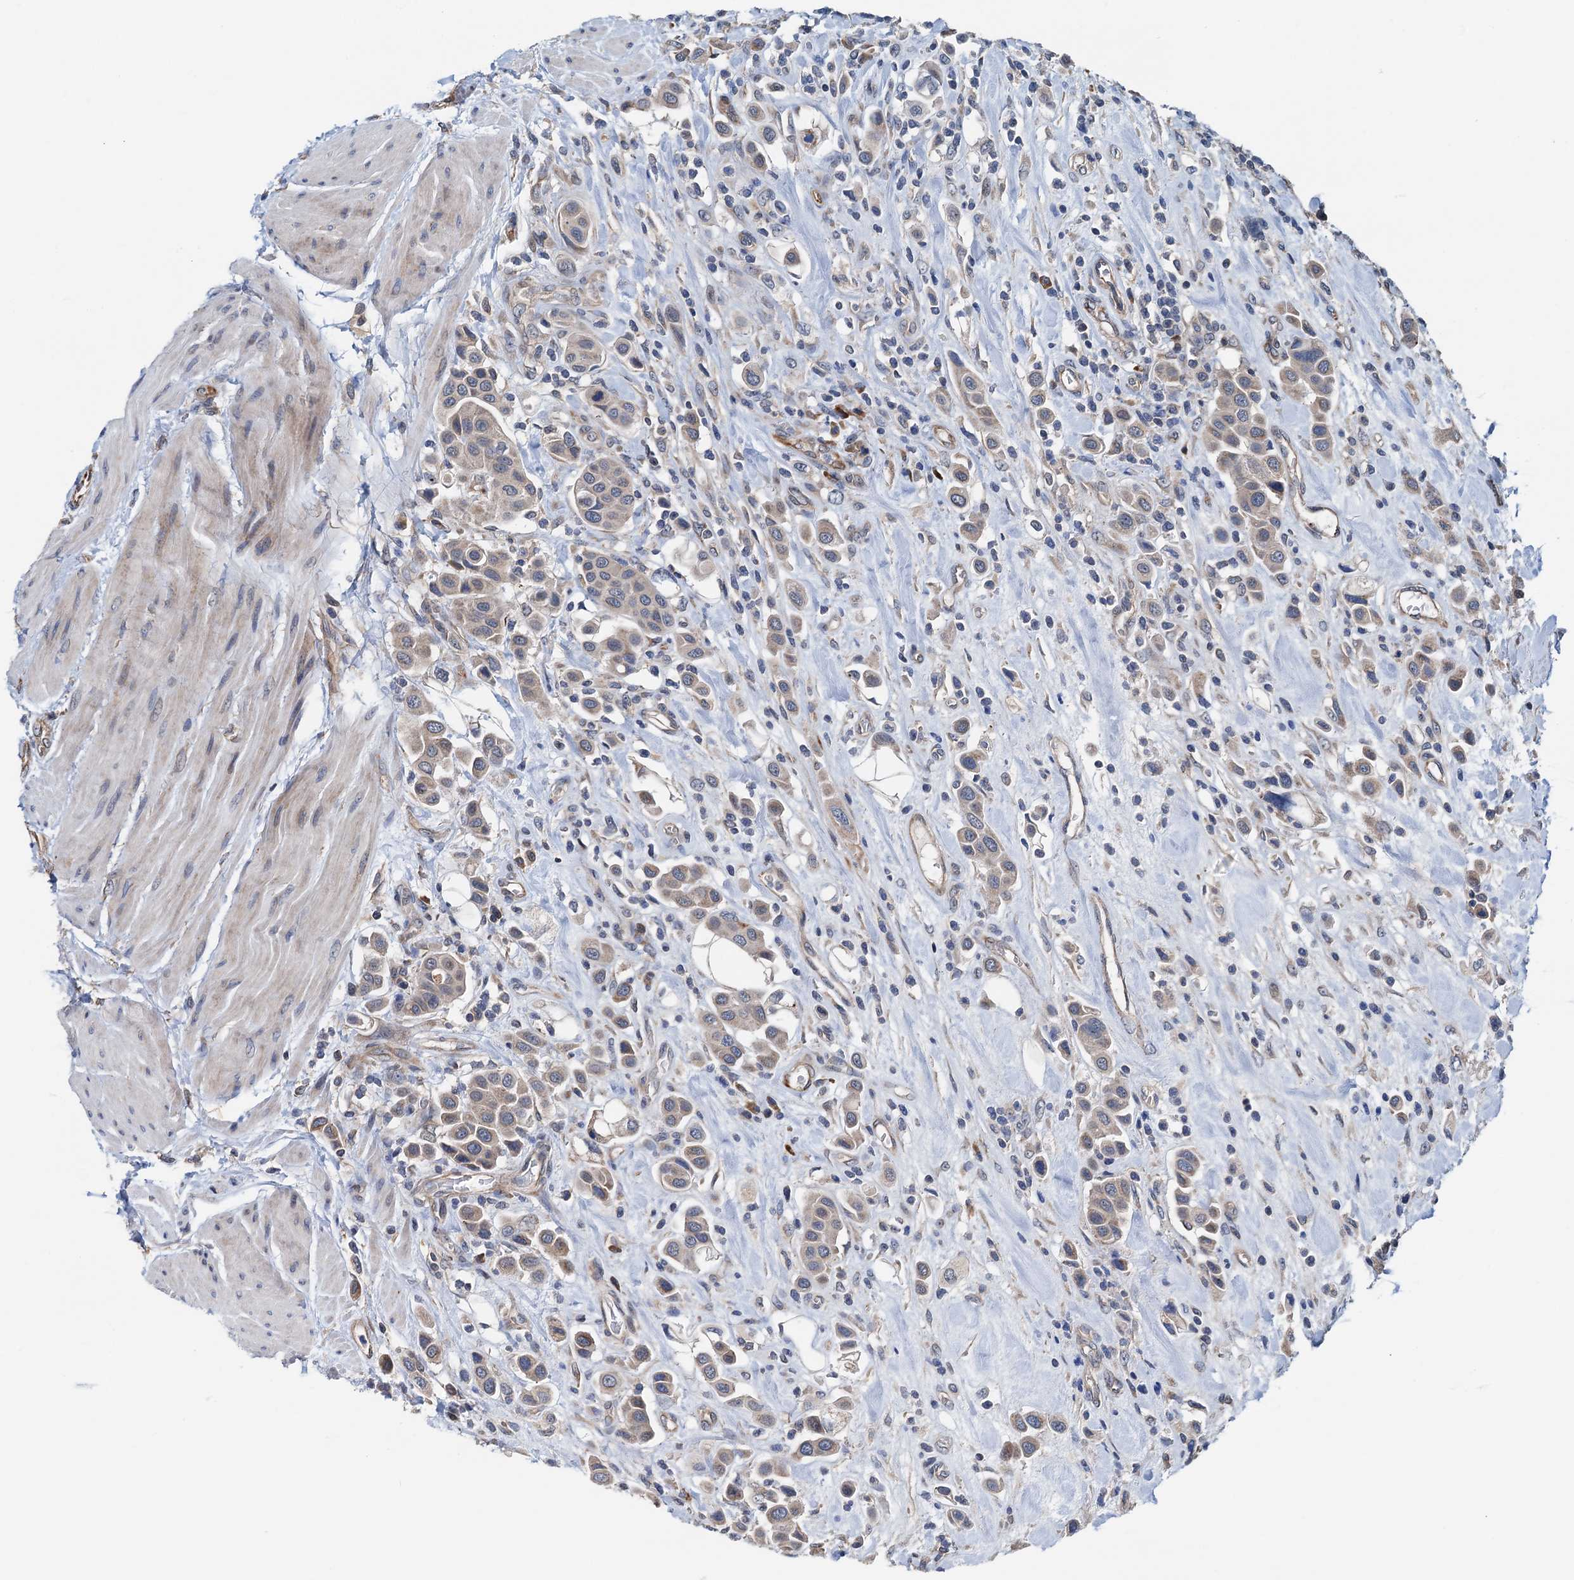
{"staining": {"intensity": "weak", "quantity": ">75%", "location": "cytoplasmic/membranous"}, "tissue": "urothelial cancer", "cell_type": "Tumor cells", "image_type": "cancer", "snomed": [{"axis": "morphology", "description": "Urothelial carcinoma, High grade"}, {"axis": "topography", "description": "Urinary bladder"}], "caption": "Protein staining of high-grade urothelial carcinoma tissue exhibits weak cytoplasmic/membranous staining in approximately >75% of tumor cells.", "gene": "ELAC1", "patient": {"sex": "male", "age": 50}}